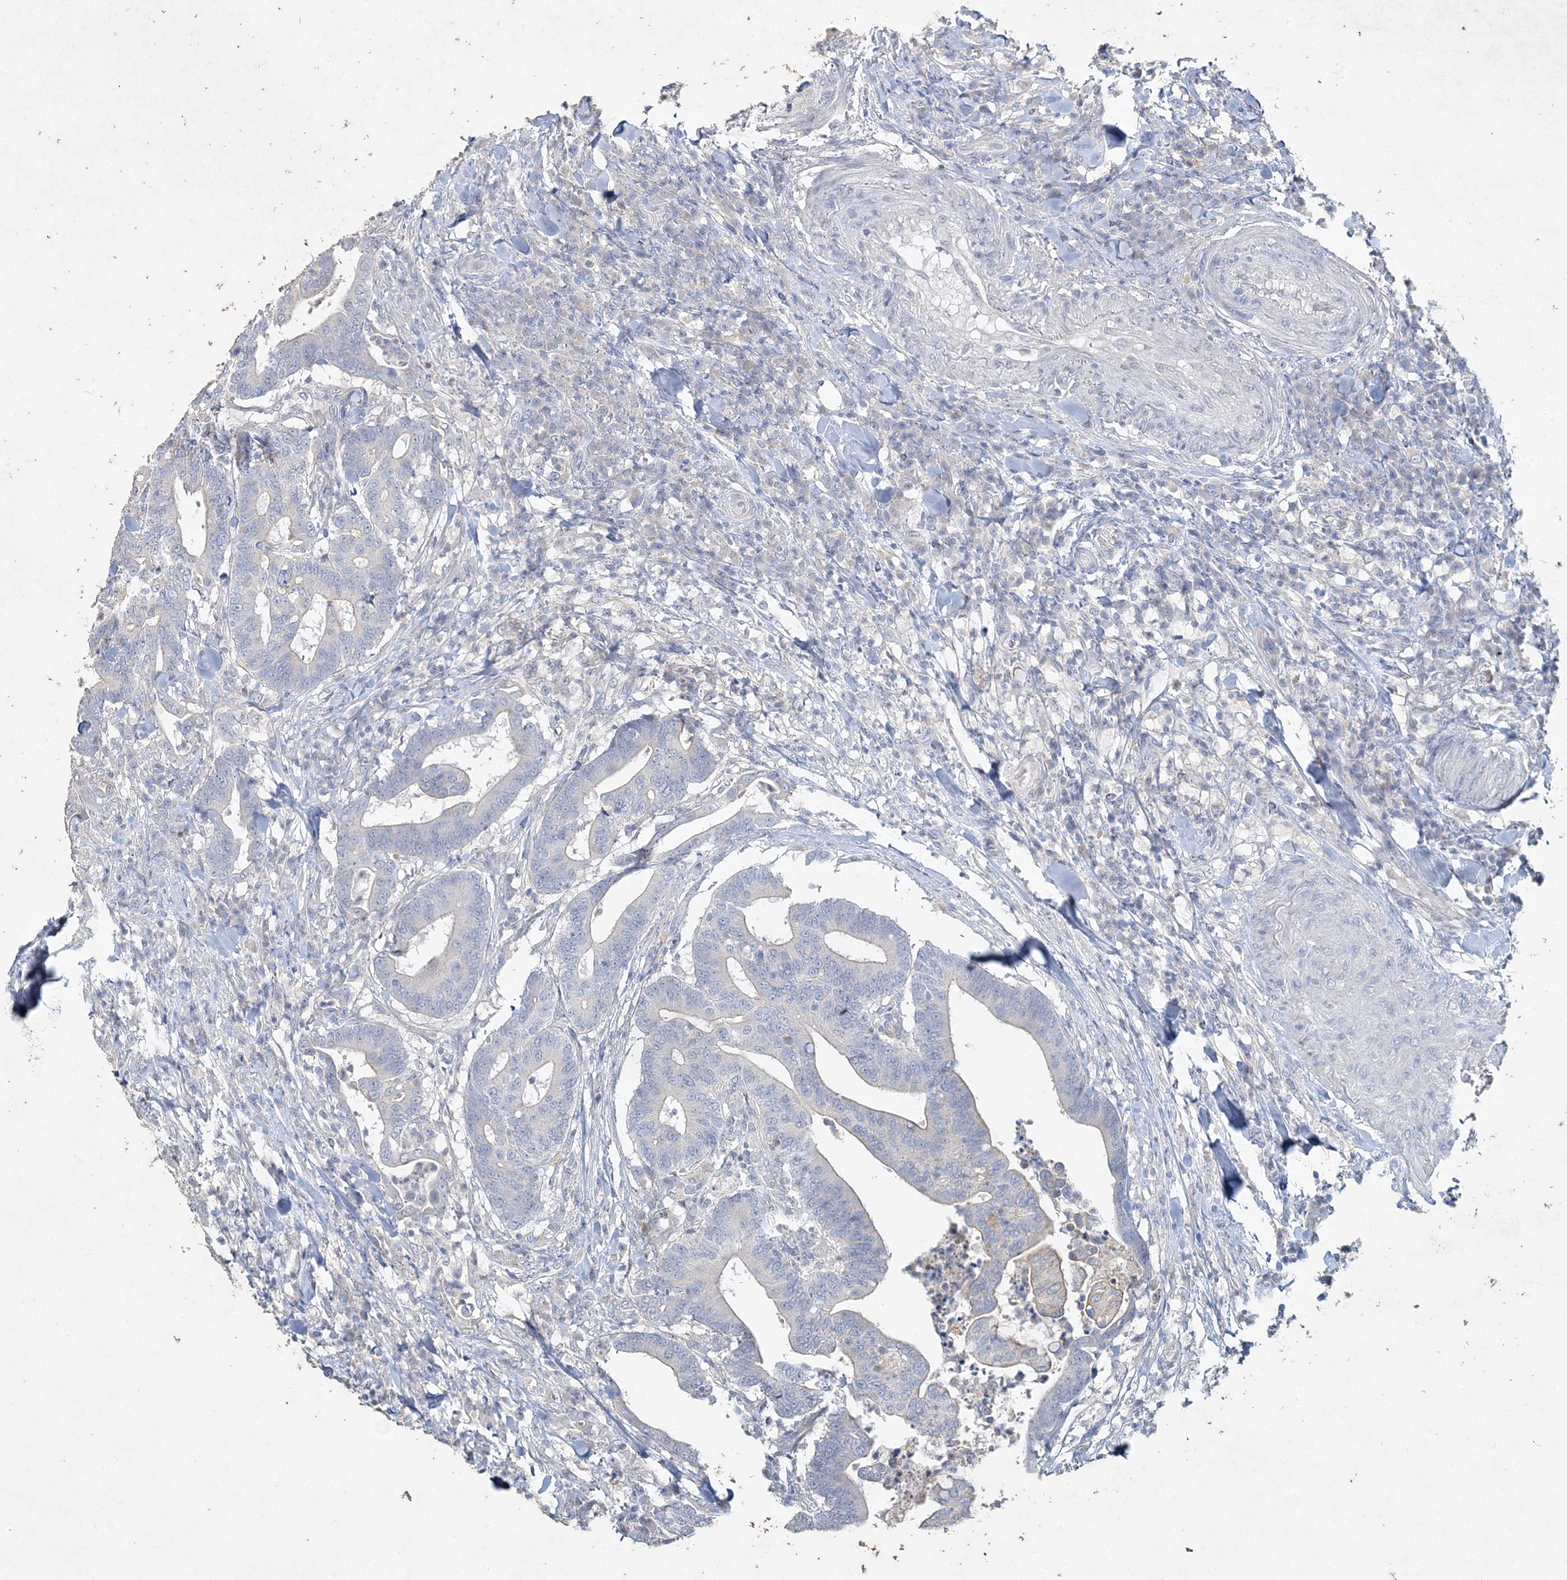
{"staining": {"intensity": "negative", "quantity": "none", "location": "none"}, "tissue": "colorectal cancer", "cell_type": "Tumor cells", "image_type": "cancer", "snomed": [{"axis": "morphology", "description": "Adenocarcinoma, NOS"}, {"axis": "topography", "description": "Colon"}], "caption": "The IHC image has no significant staining in tumor cells of colorectal cancer (adenocarcinoma) tissue.", "gene": "DNAH5", "patient": {"sex": "female", "age": 66}}